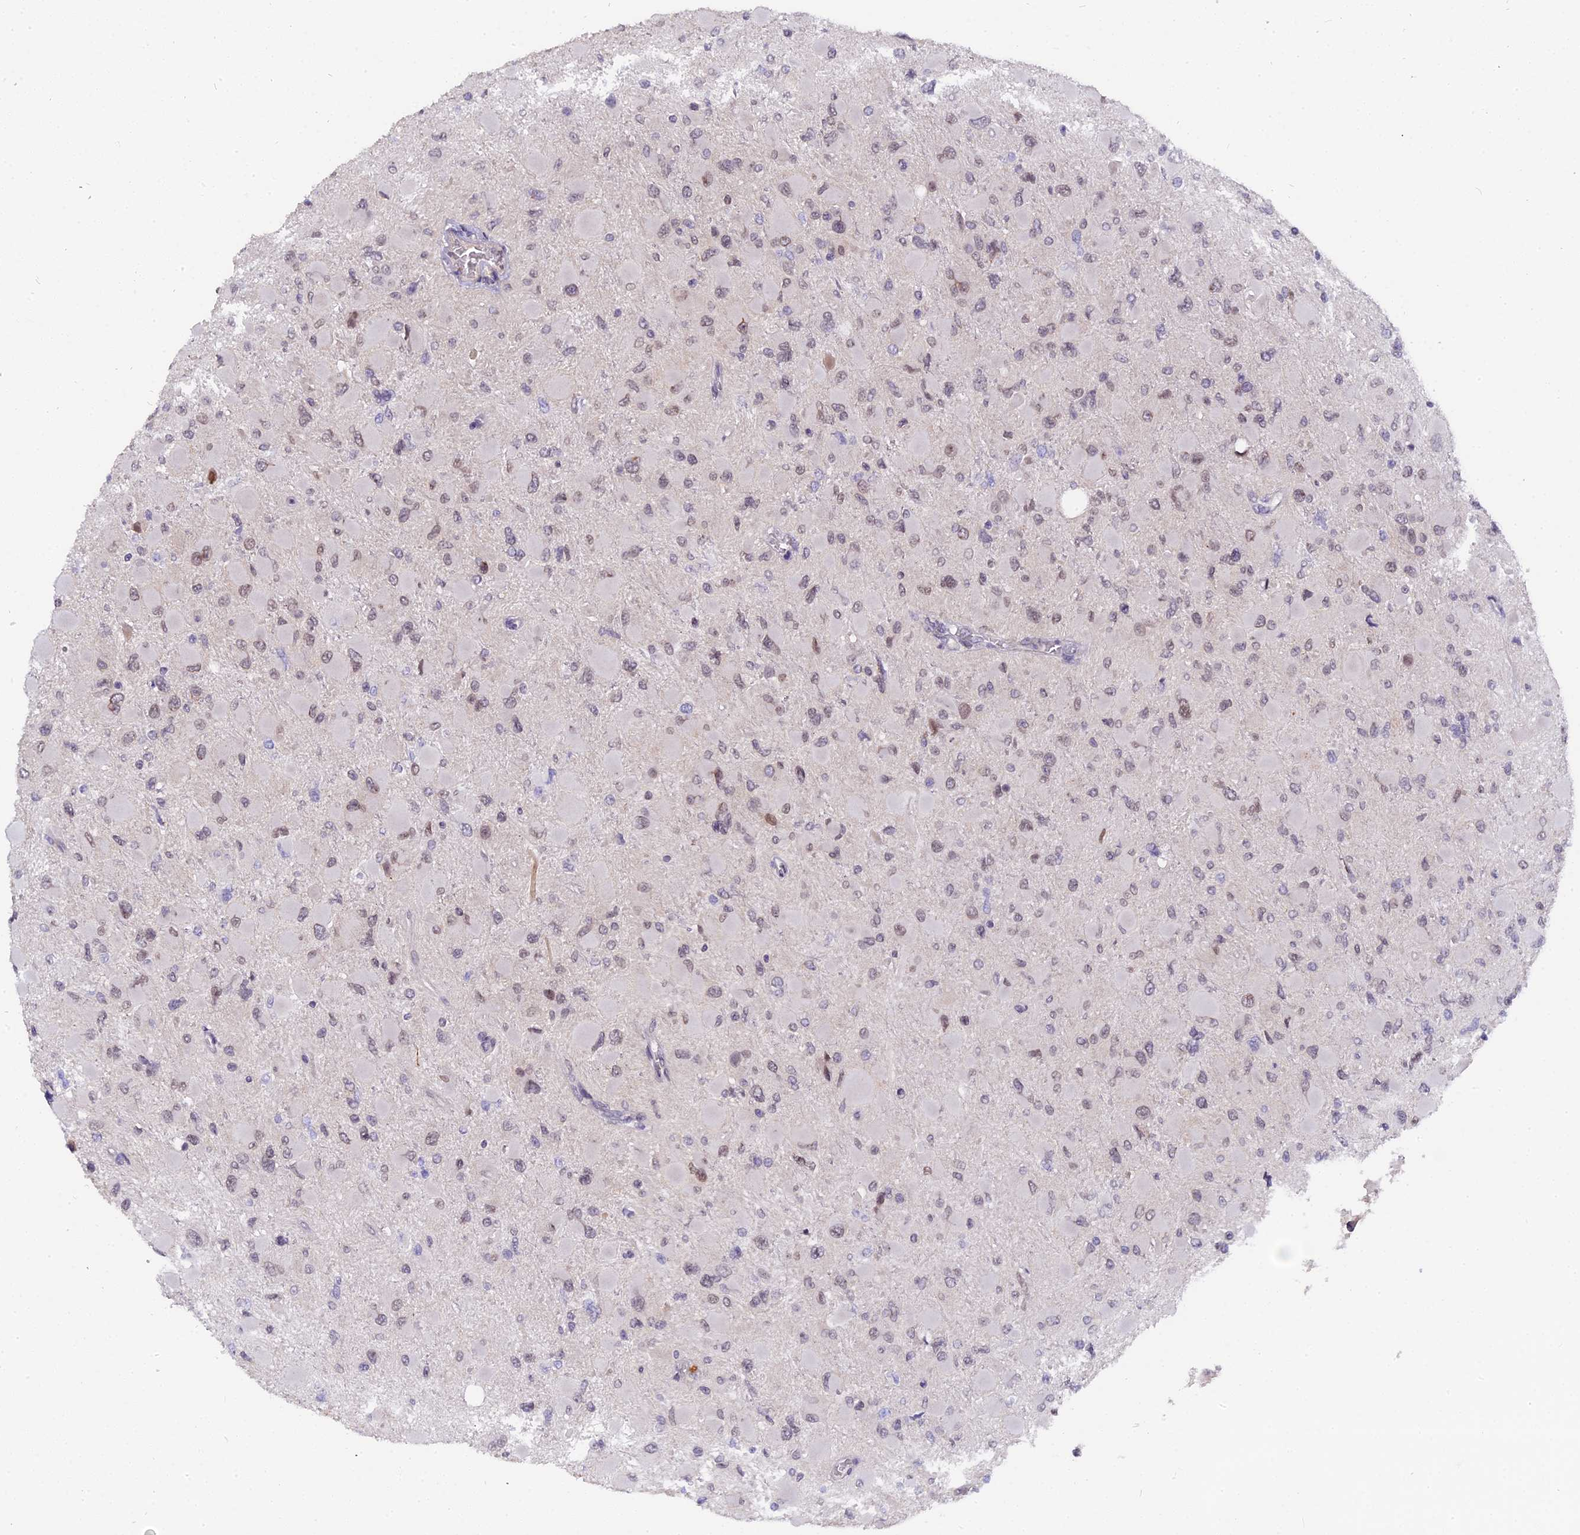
{"staining": {"intensity": "weak", "quantity": "25%-75%", "location": "nuclear"}, "tissue": "glioma", "cell_type": "Tumor cells", "image_type": "cancer", "snomed": [{"axis": "morphology", "description": "Glioma, malignant, High grade"}, {"axis": "topography", "description": "Cerebral cortex"}], "caption": "Immunohistochemistry staining of malignant glioma (high-grade), which demonstrates low levels of weak nuclear staining in about 25%-75% of tumor cells indicating weak nuclear protein positivity. The staining was performed using DAB (brown) for protein detection and nuclei were counterstained in hematoxylin (blue).", "gene": "PYGO1", "patient": {"sex": "female", "age": 36}}